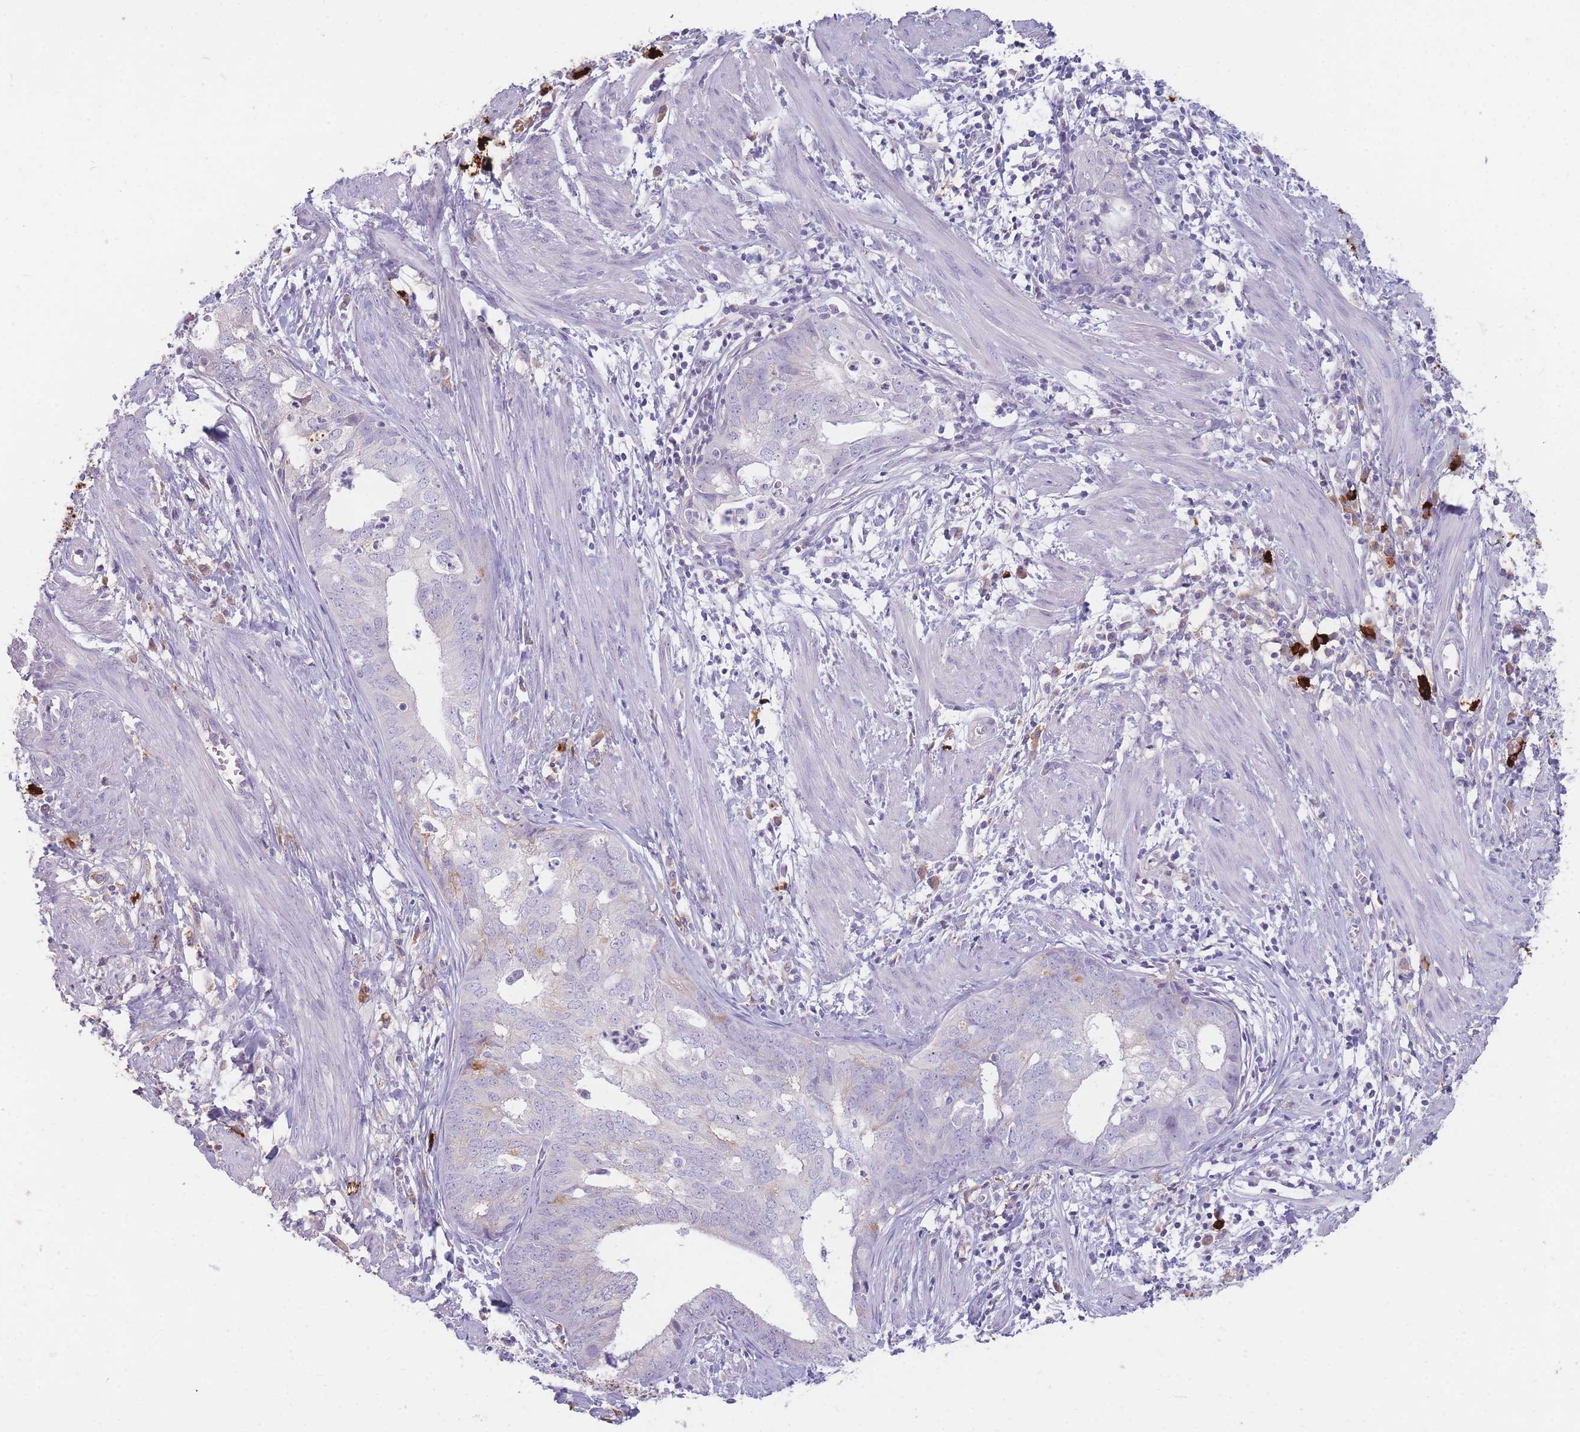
{"staining": {"intensity": "negative", "quantity": "none", "location": "none"}, "tissue": "endometrial cancer", "cell_type": "Tumor cells", "image_type": "cancer", "snomed": [{"axis": "morphology", "description": "Adenocarcinoma, NOS"}, {"axis": "topography", "description": "Endometrium"}], "caption": "This micrograph is of adenocarcinoma (endometrial) stained with immunohistochemistry to label a protein in brown with the nuclei are counter-stained blue. There is no staining in tumor cells.", "gene": "TPSD1", "patient": {"sex": "female", "age": 68}}